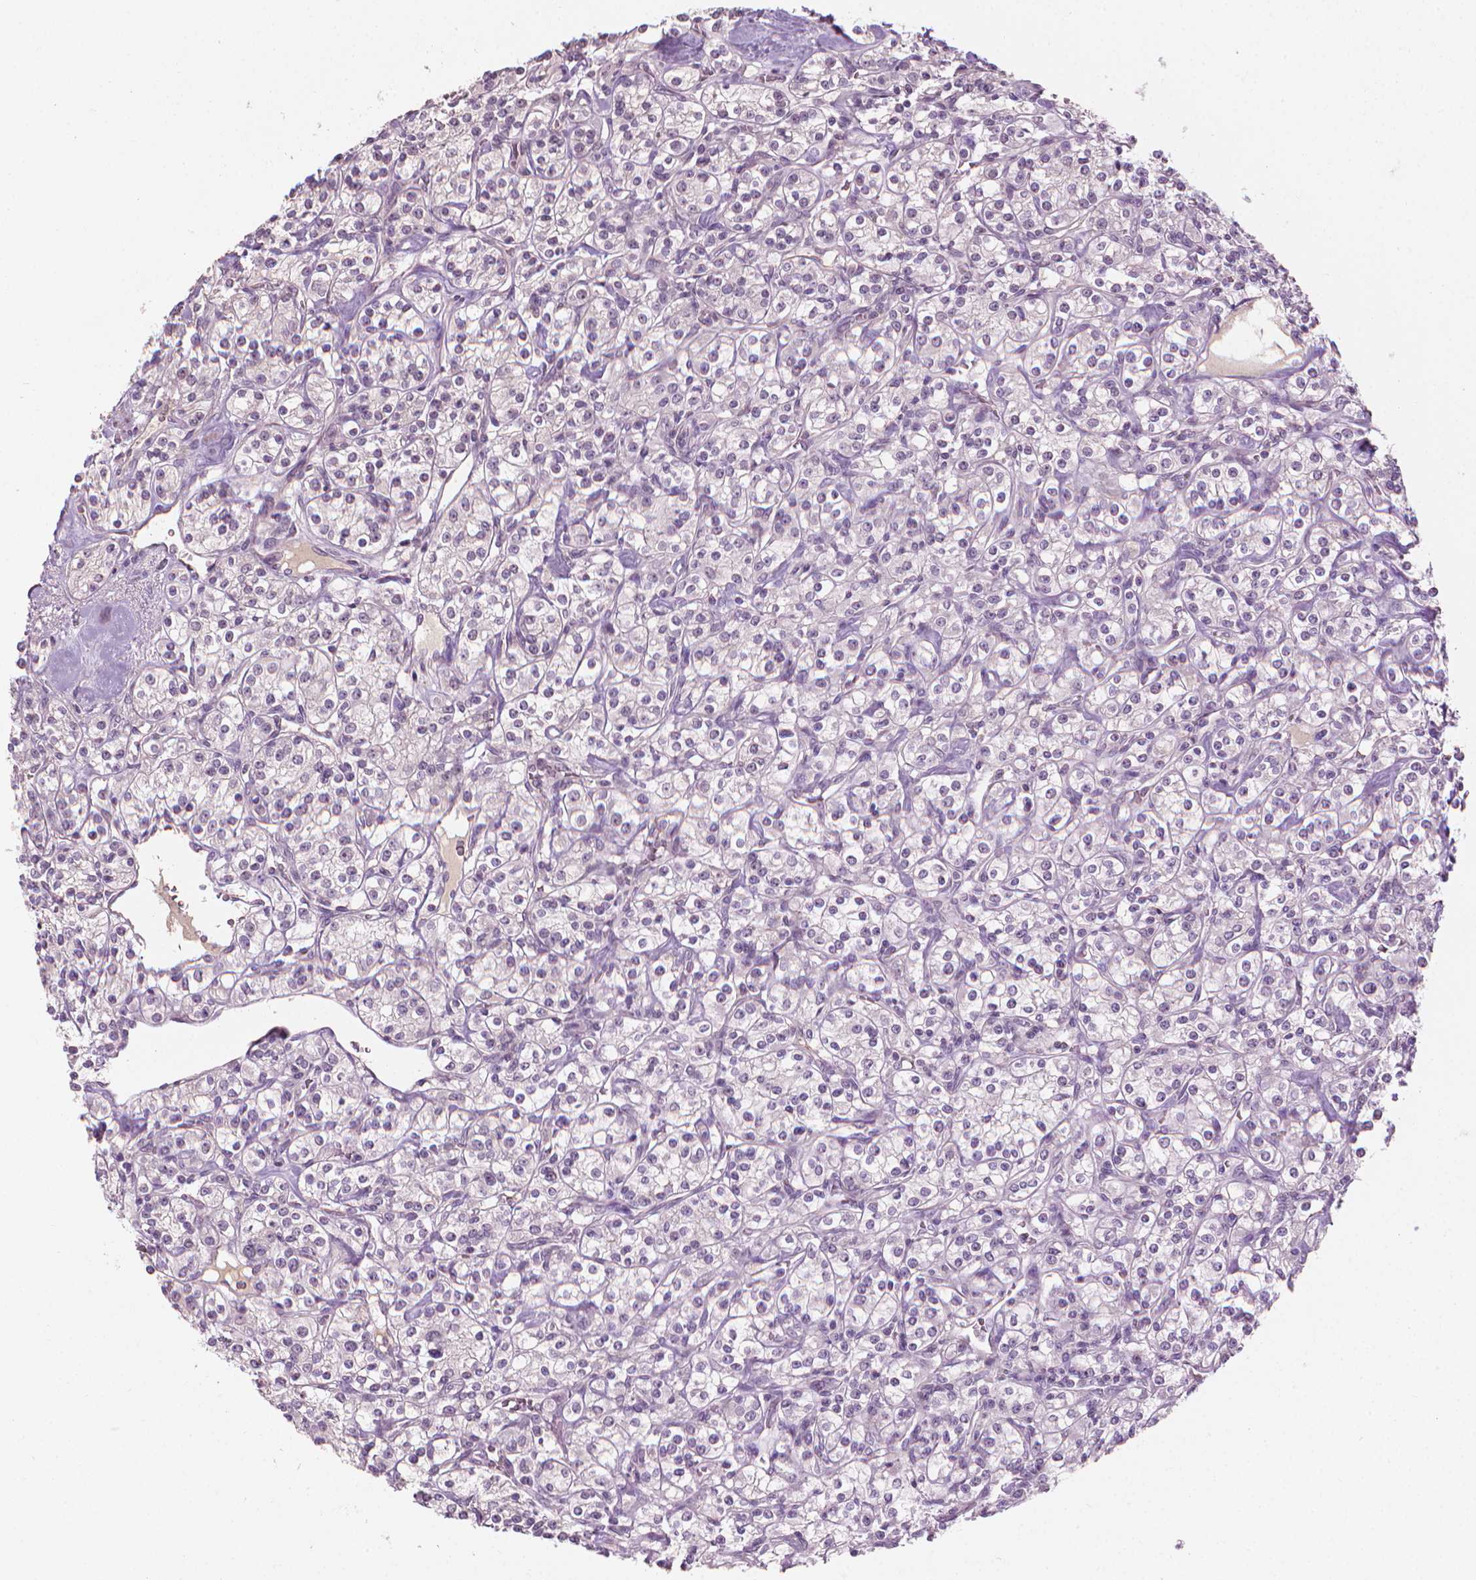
{"staining": {"intensity": "negative", "quantity": "none", "location": "none"}, "tissue": "renal cancer", "cell_type": "Tumor cells", "image_type": "cancer", "snomed": [{"axis": "morphology", "description": "Adenocarcinoma, NOS"}, {"axis": "topography", "description": "Kidney"}], "caption": "Immunohistochemical staining of renal adenocarcinoma exhibits no significant expression in tumor cells.", "gene": "SAXO2", "patient": {"sex": "male", "age": 77}}